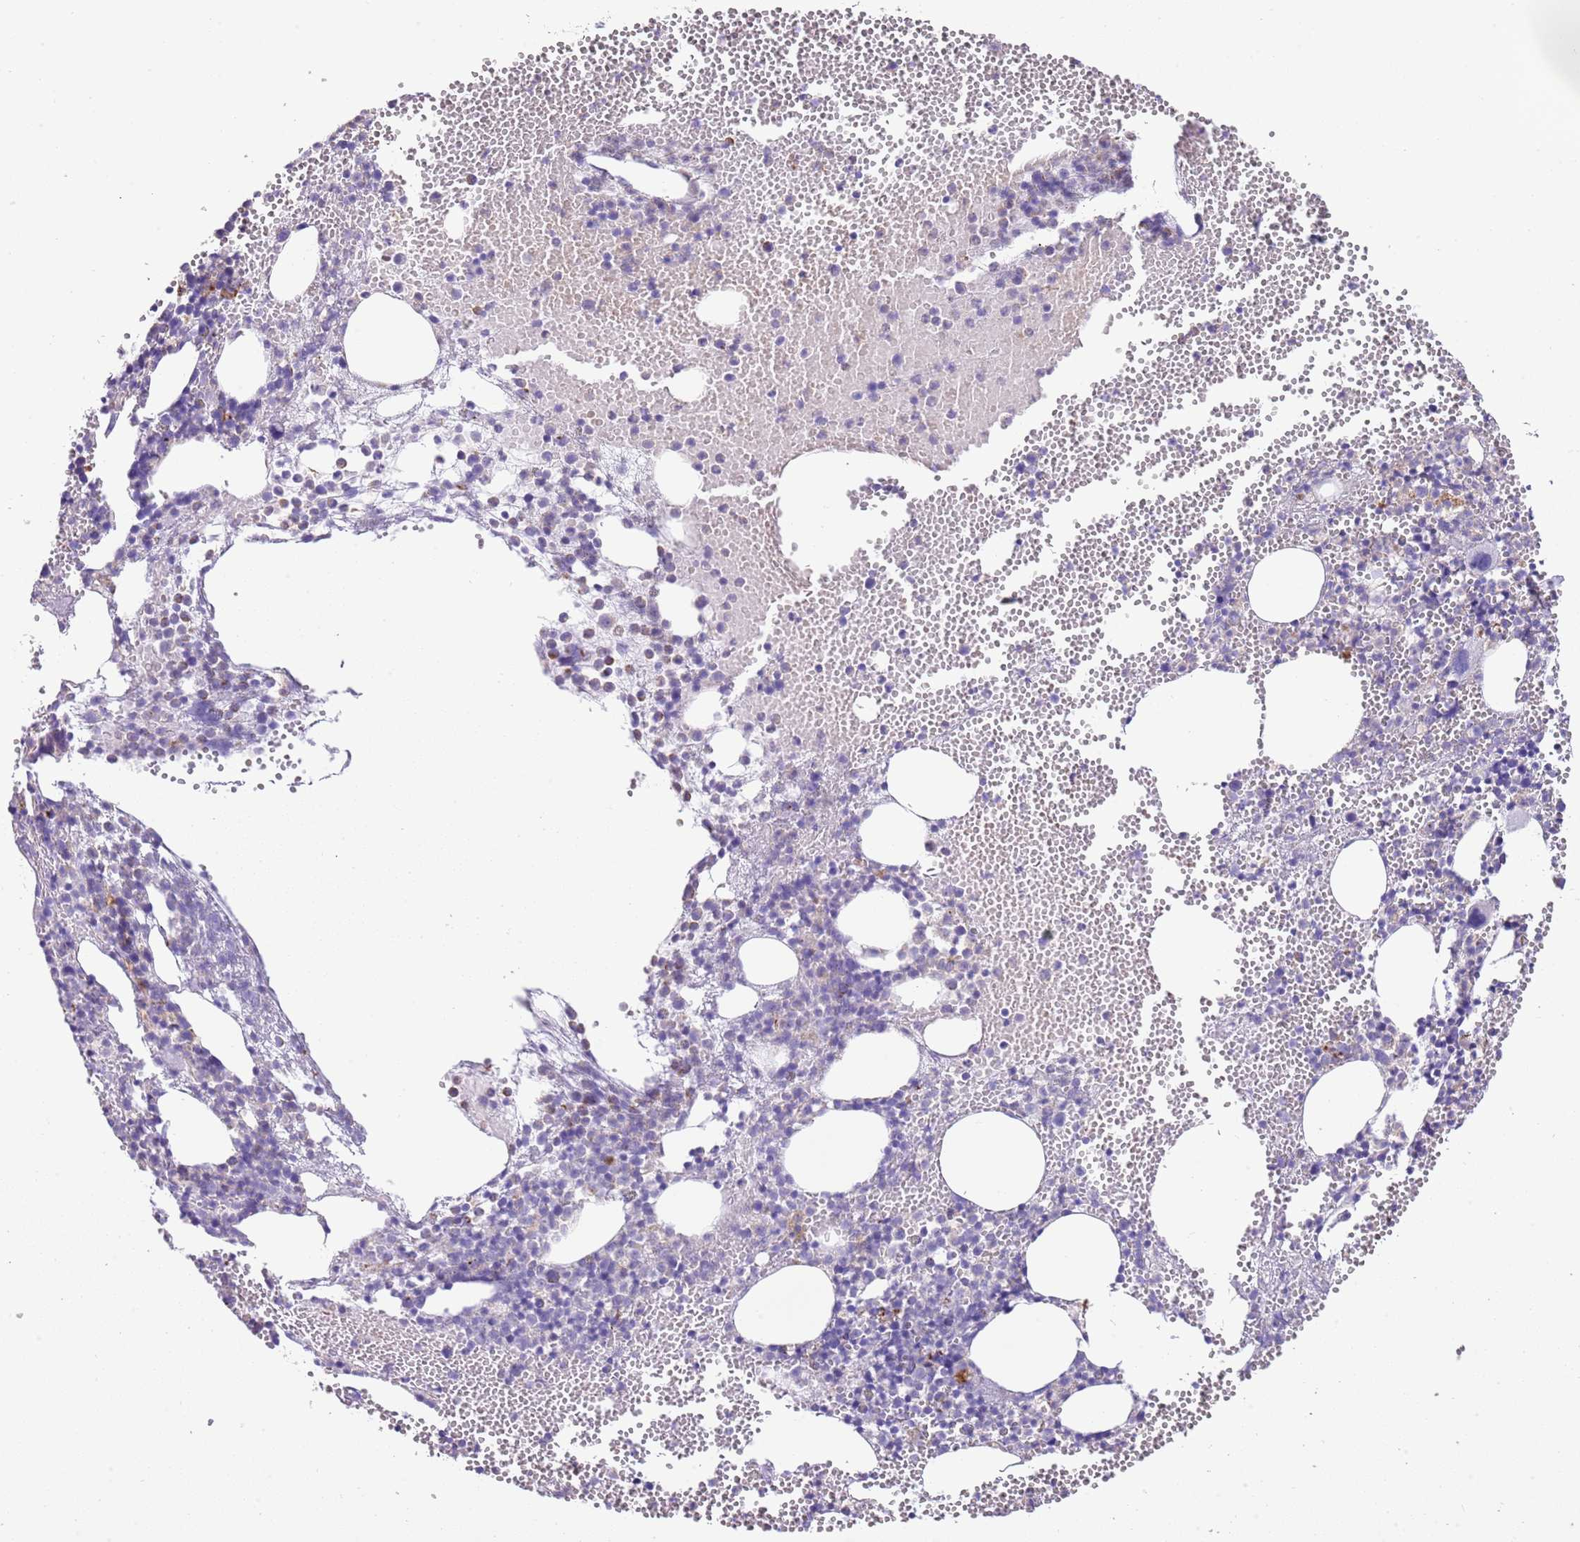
{"staining": {"intensity": "negative", "quantity": "none", "location": "none"}, "tissue": "bone marrow", "cell_type": "Hematopoietic cells", "image_type": "normal", "snomed": [{"axis": "morphology", "description": "Normal tissue, NOS"}, {"axis": "topography", "description": "Bone marrow"}], "caption": "This is an immunohistochemistry (IHC) image of unremarkable bone marrow. There is no staining in hematopoietic cells.", "gene": "ABHD17C", "patient": {"sex": "female", "age": 77}}